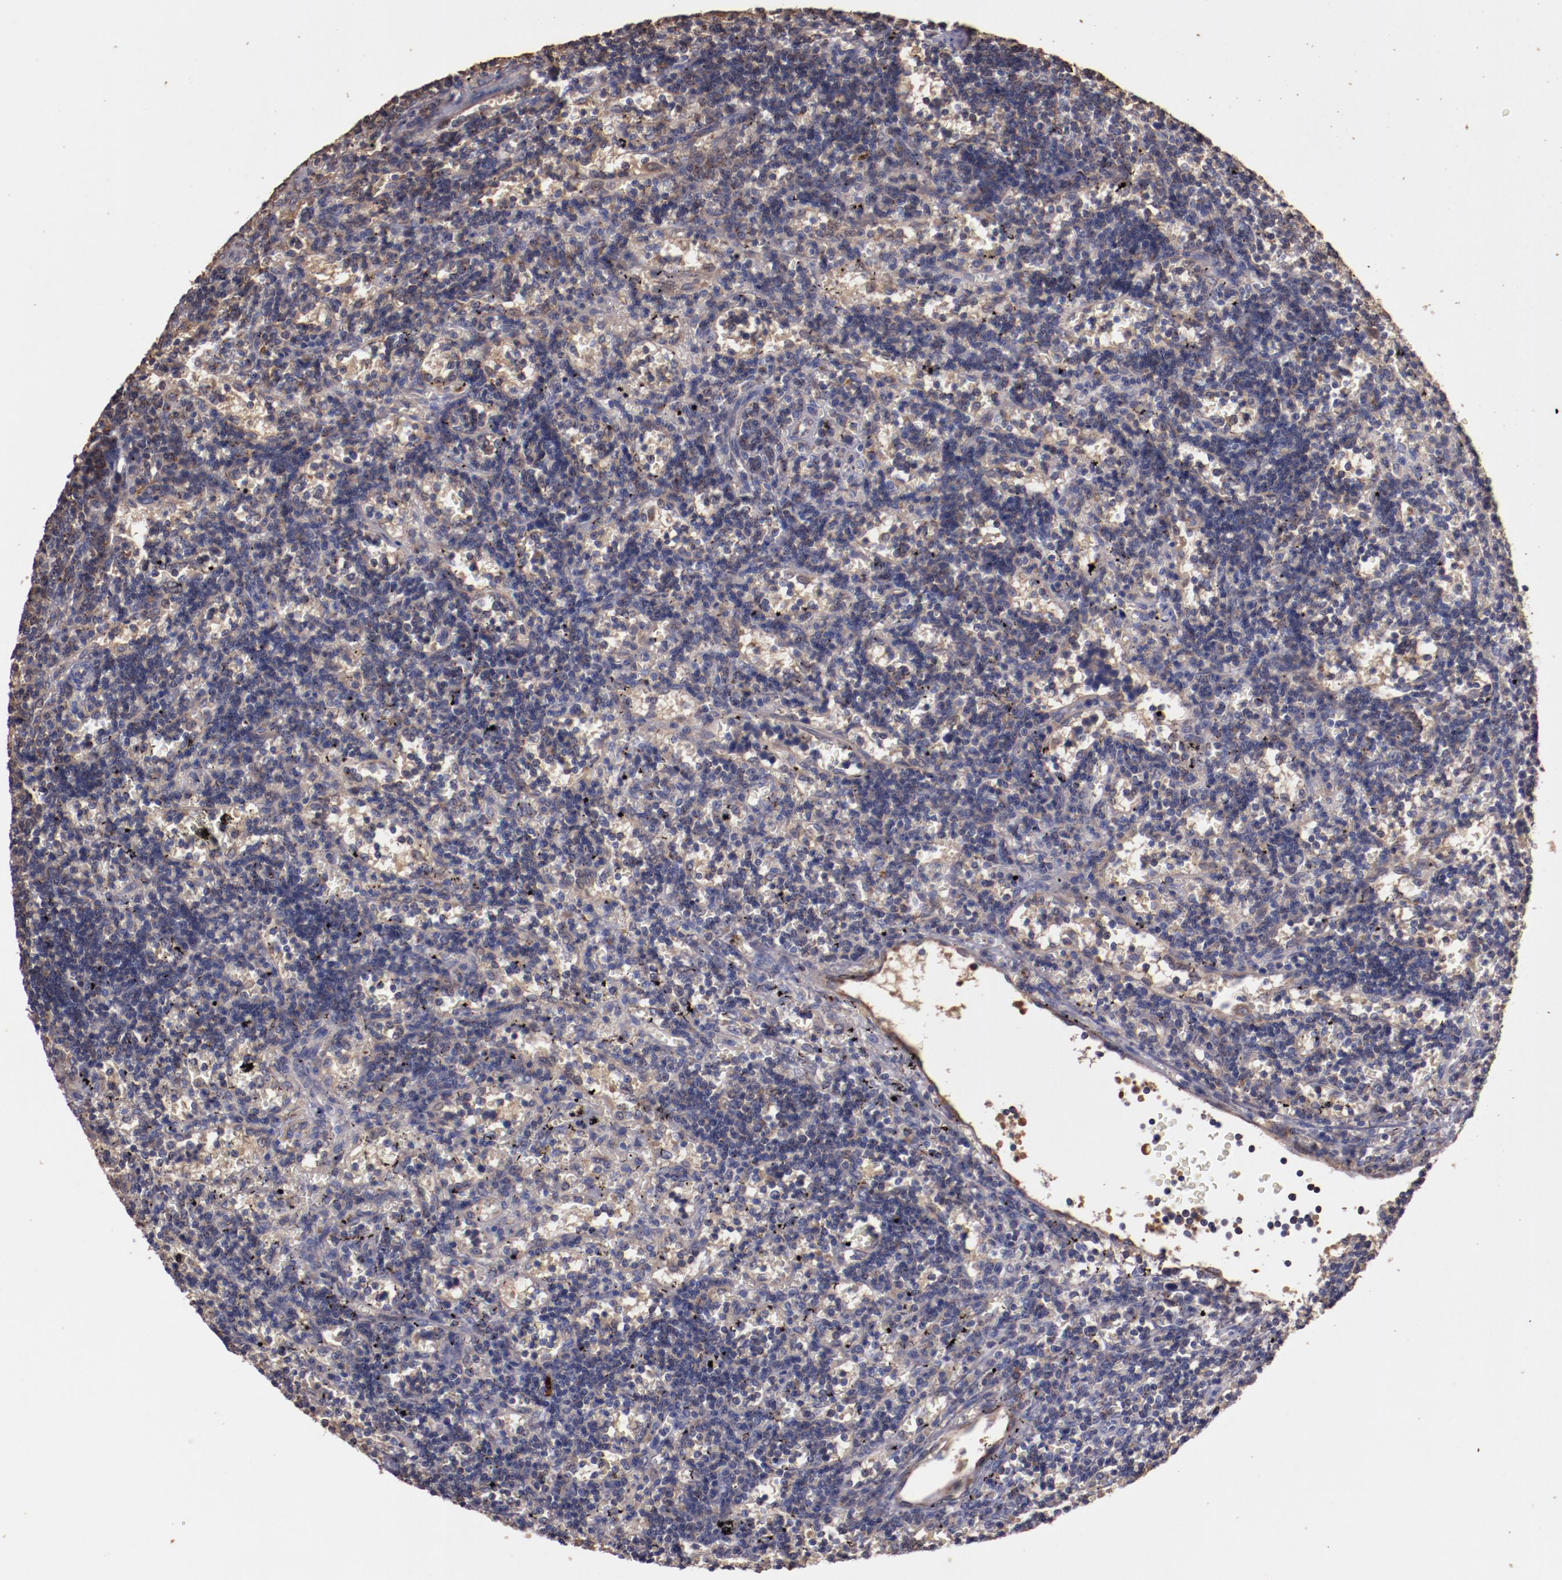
{"staining": {"intensity": "weak", "quantity": "<25%", "location": "cytoplasmic/membranous"}, "tissue": "lymphoma", "cell_type": "Tumor cells", "image_type": "cancer", "snomed": [{"axis": "morphology", "description": "Malignant lymphoma, non-Hodgkin's type, Low grade"}, {"axis": "topography", "description": "Spleen"}], "caption": "The immunohistochemistry (IHC) photomicrograph has no significant staining in tumor cells of malignant lymphoma, non-Hodgkin's type (low-grade) tissue.", "gene": "SRRD", "patient": {"sex": "male", "age": 60}}